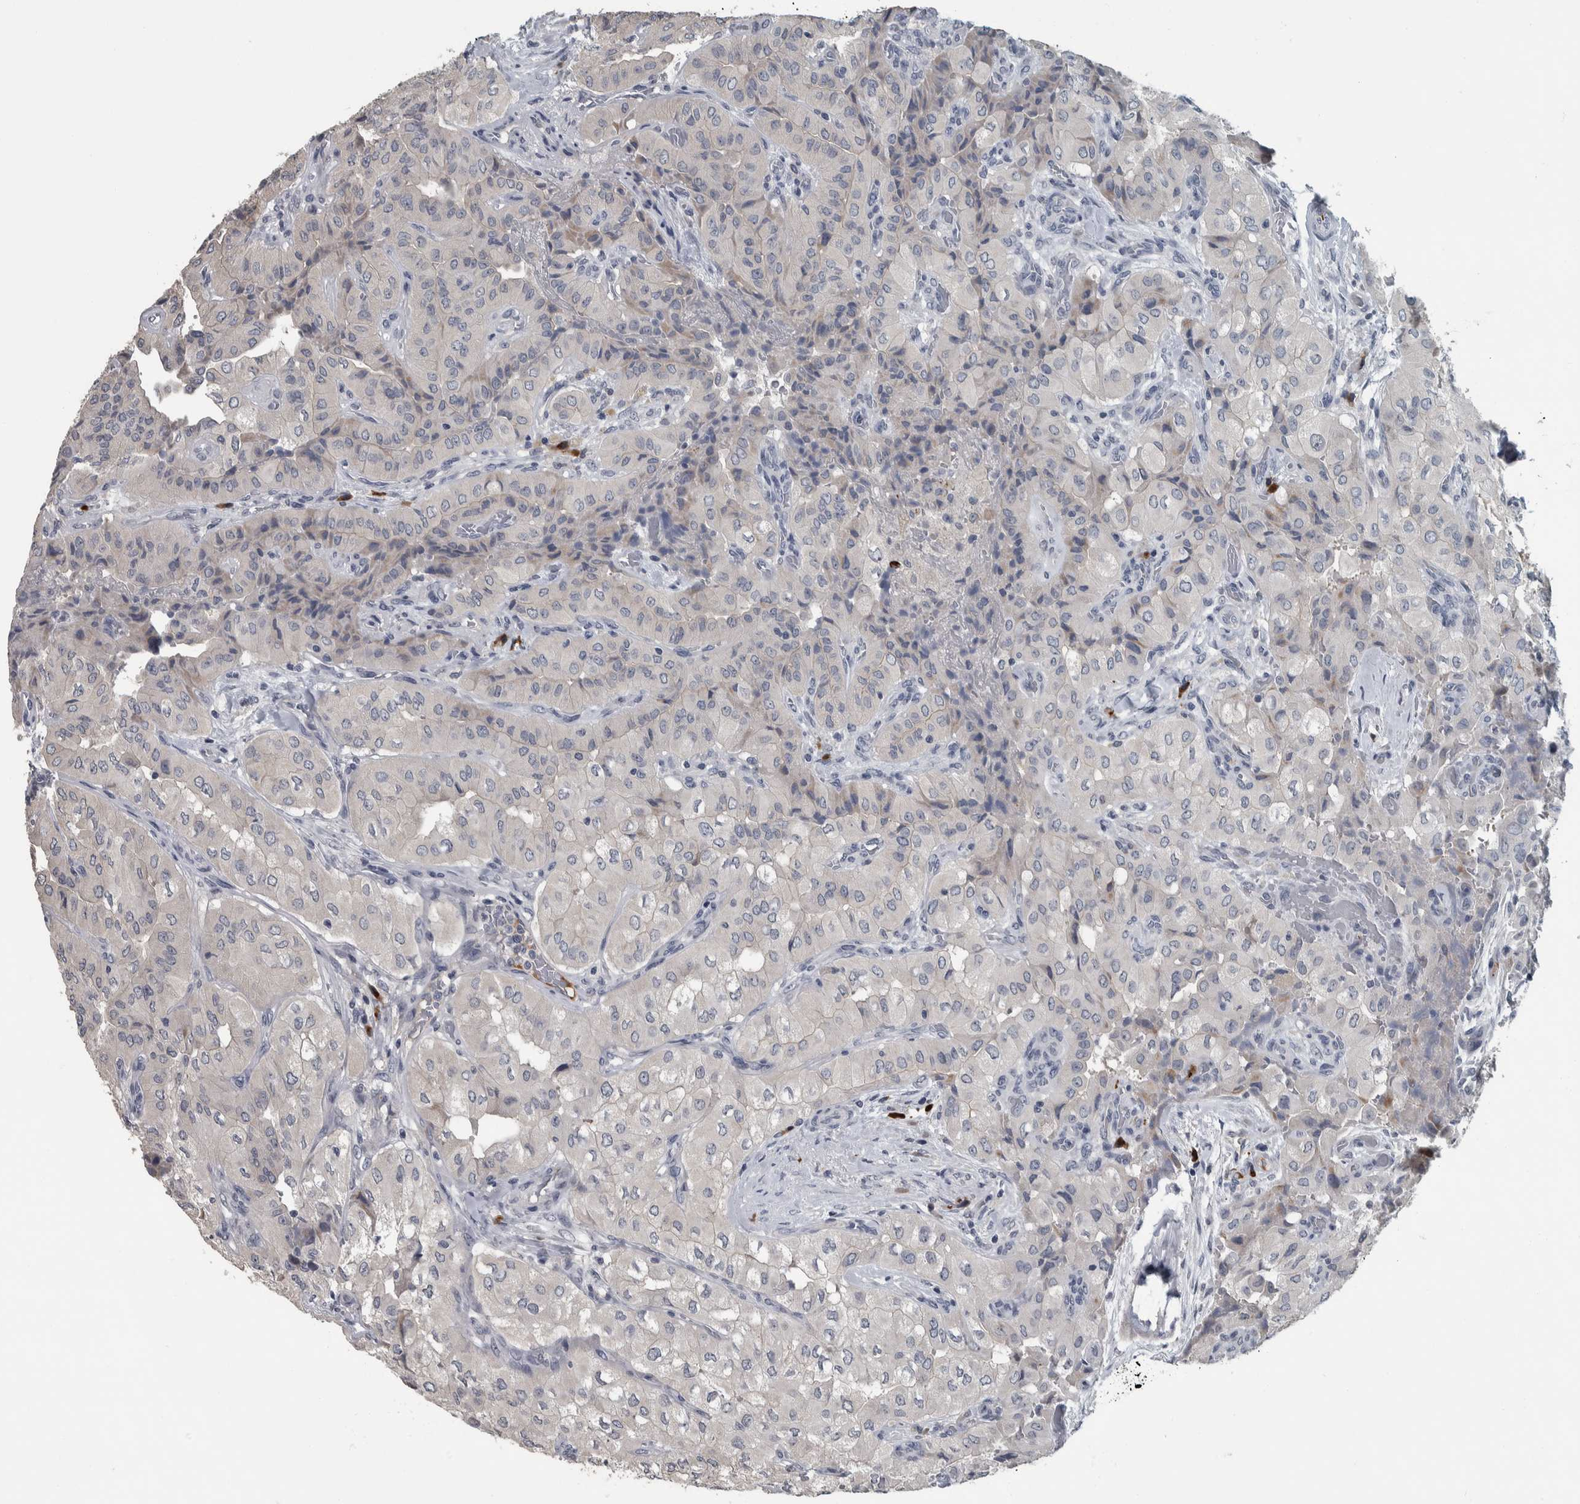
{"staining": {"intensity": "negative", "quantity": "none", "location": "none"}, "tissue": "thyroid cancer", "cell_type": "Tumor cells", "image_type": "cancer", "snomed": [{"axis": "morphology", "description": "Papillary adenocarcinoma, NOS"}, {"axis": "topography", "description": "Thyroid gland"}], "caption": "Histopathology image shows no protein positivity in tumor cells of papillary adenocarcinoma (thyroid) tissue. Brightfield microscopy of immunohistochemistry (IHC) stained with DAB (brown) and hematoxylin (blue), captured at high magnification.", "gene": "CAVIN4", "patient": {"sex": "female", "age": 59}}